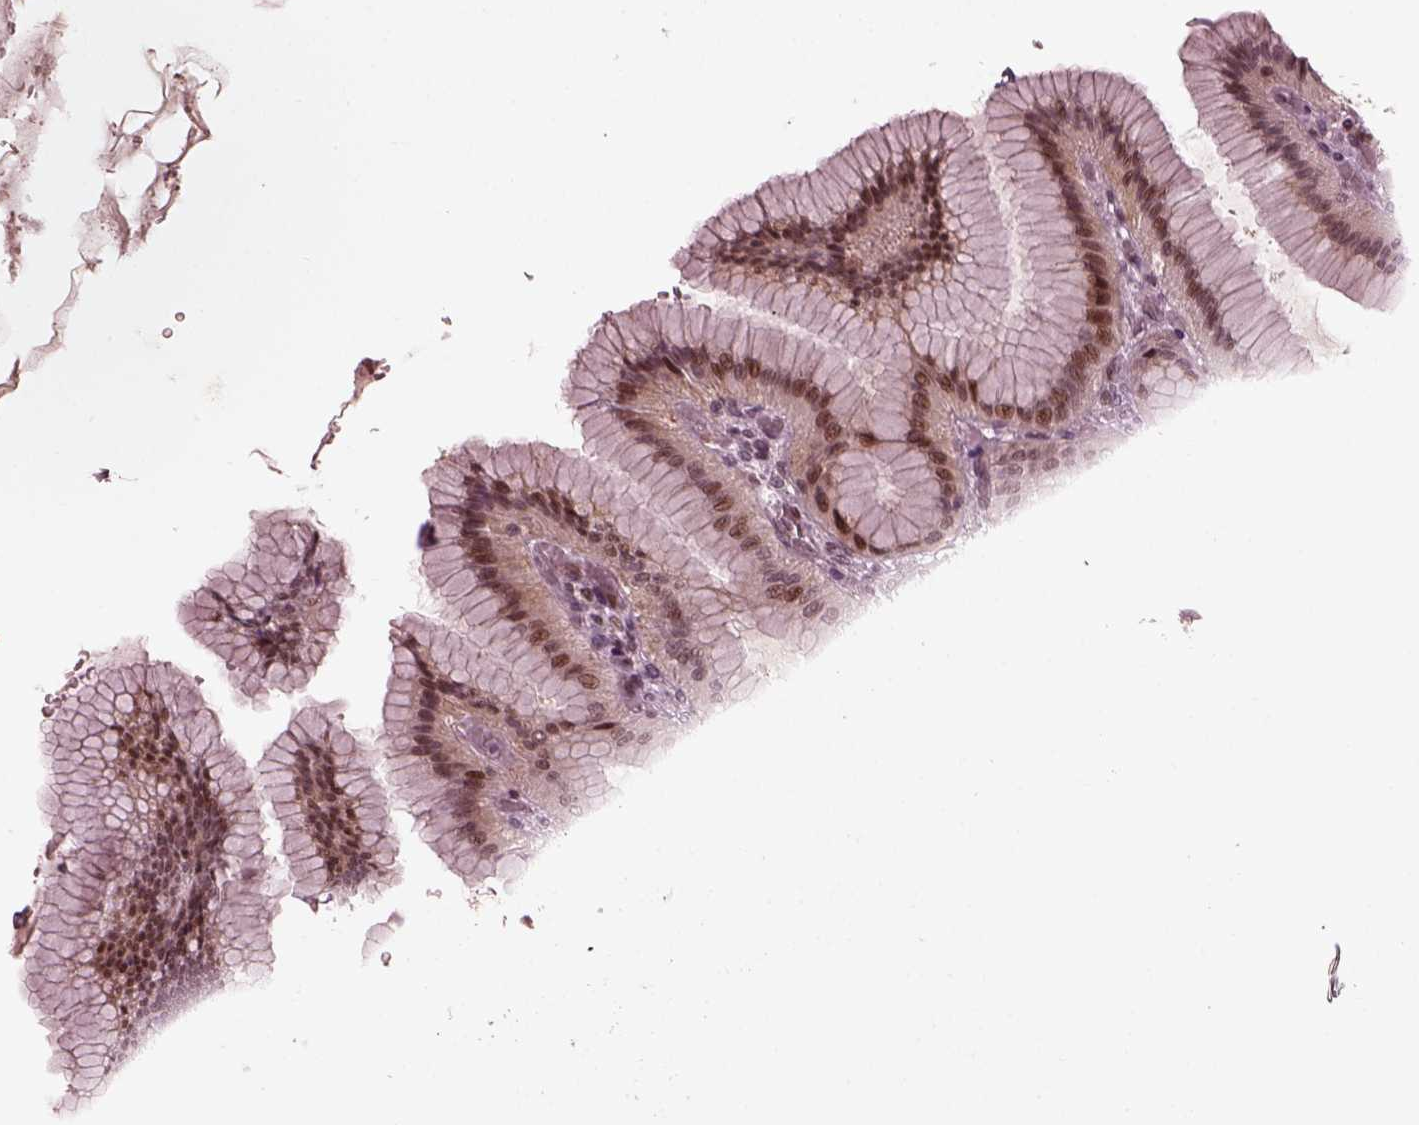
{"staining": {"intensity": "moderate", "quantity": "<25%", "location": "nuclear"}, "tissue": "stomach", "cell_type": "Glandular cells", "image_type": "normal", "snomed": [{"axis": "morphology", "description": "Normal tissue, NOS"}, {"axis": "morphology", "description": "Adenocarcinoma, NOS"}, {"axis": "morphology", "description": "Adenocarcinoma, High grade"}, {"axis": "topography", "description": "Stomach, upper"}, {"axis": "topography", "description": "Stomach"}], "caption": "Protein analysis of normal stomach demonstrates moderate nuclear positivity in approximately <25% of glandular cells. The protein of interest is stained brown, and the nuclei are stained in blue (DAB (3,3'-diaminobenzidine) IHC with brightfield microscopy, high magnification).", "gene": "TRIB3", "patient": {"sex": "female", "age": 65}}